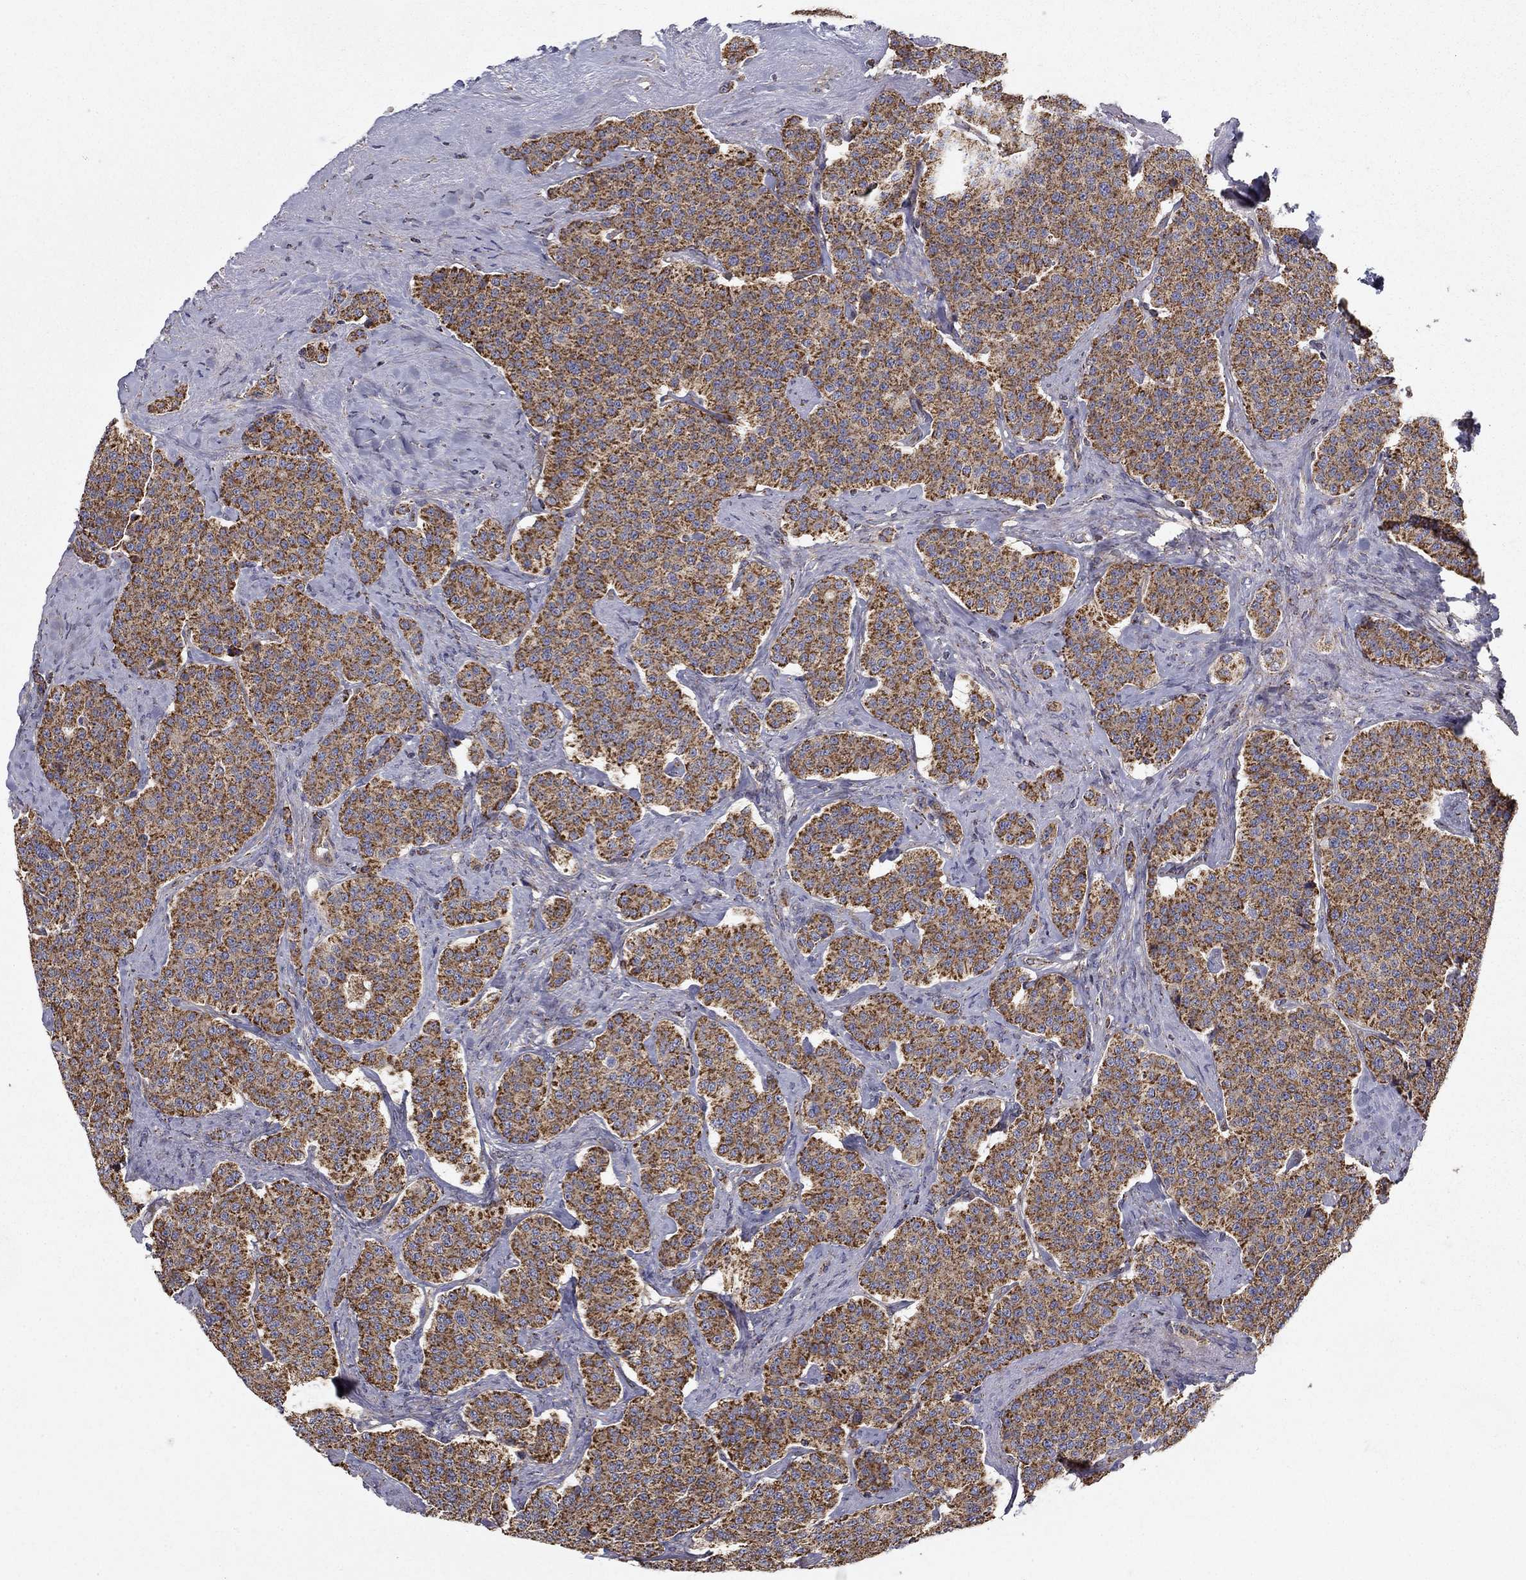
{"staining": {"intensity": "strong", "quantity": "25%-75%", "location": "cytoplasmic/membranous"}, "tissue": "carcinoid", "cell_type": "Tumor cells", "image_type": "cancer", "snomed": [{"axis": "morphology", "description": "Carcinoid, malignant, NOS"}, {"axis": "topography", "description": "Small intestine"}], "caption": "Carcinoid stained with DAB immunohistochemistry (IHC) demonstrates high levels of strong cytoplasmic/membranous expression in approximately 25%-75% of tumor cells.", "gene": "NDUFS8", "patient": {"sex": "female", "age": 58}}